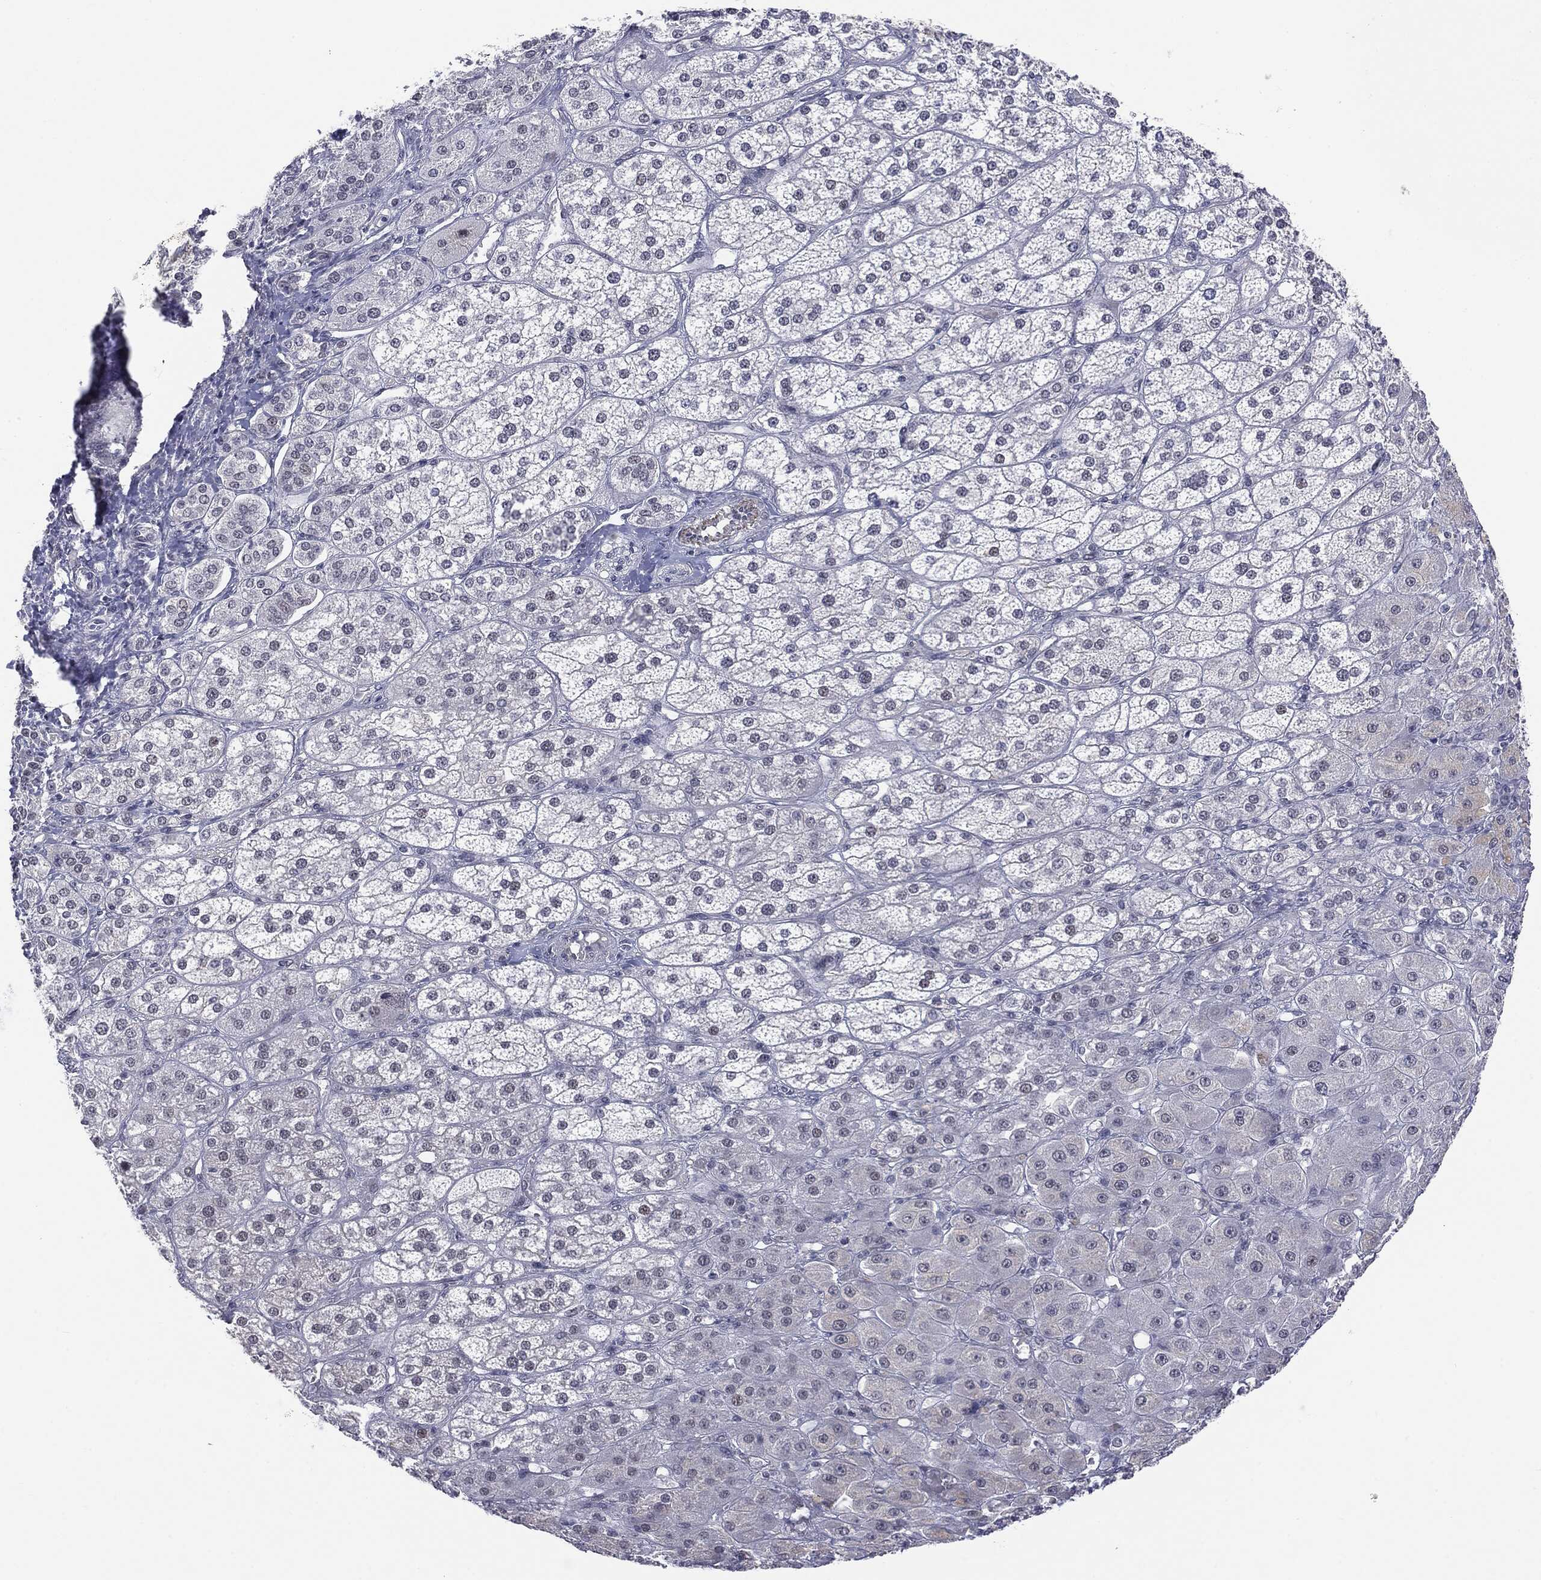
{"staining": {"intensity": "negative", "quantity": "none", "location": "none"}, "tissue": "adrenal gland", "cell_type": "Glandular cells", "image_type": "normal", "snomed": [{"axis": "morphology", "description": "Normal tissue, NOS"}, {"axis": "topography", "description": "Adrenal gland"}], "caption": "Immunohistochemical staining of benign human adrenal gland displays no significant staining in glandular cells. (DAB immunohistochemistry with hematoxylin counter stain).", "gene": "SLC5A5", "patient": {"sex": "male", "age": 70}}